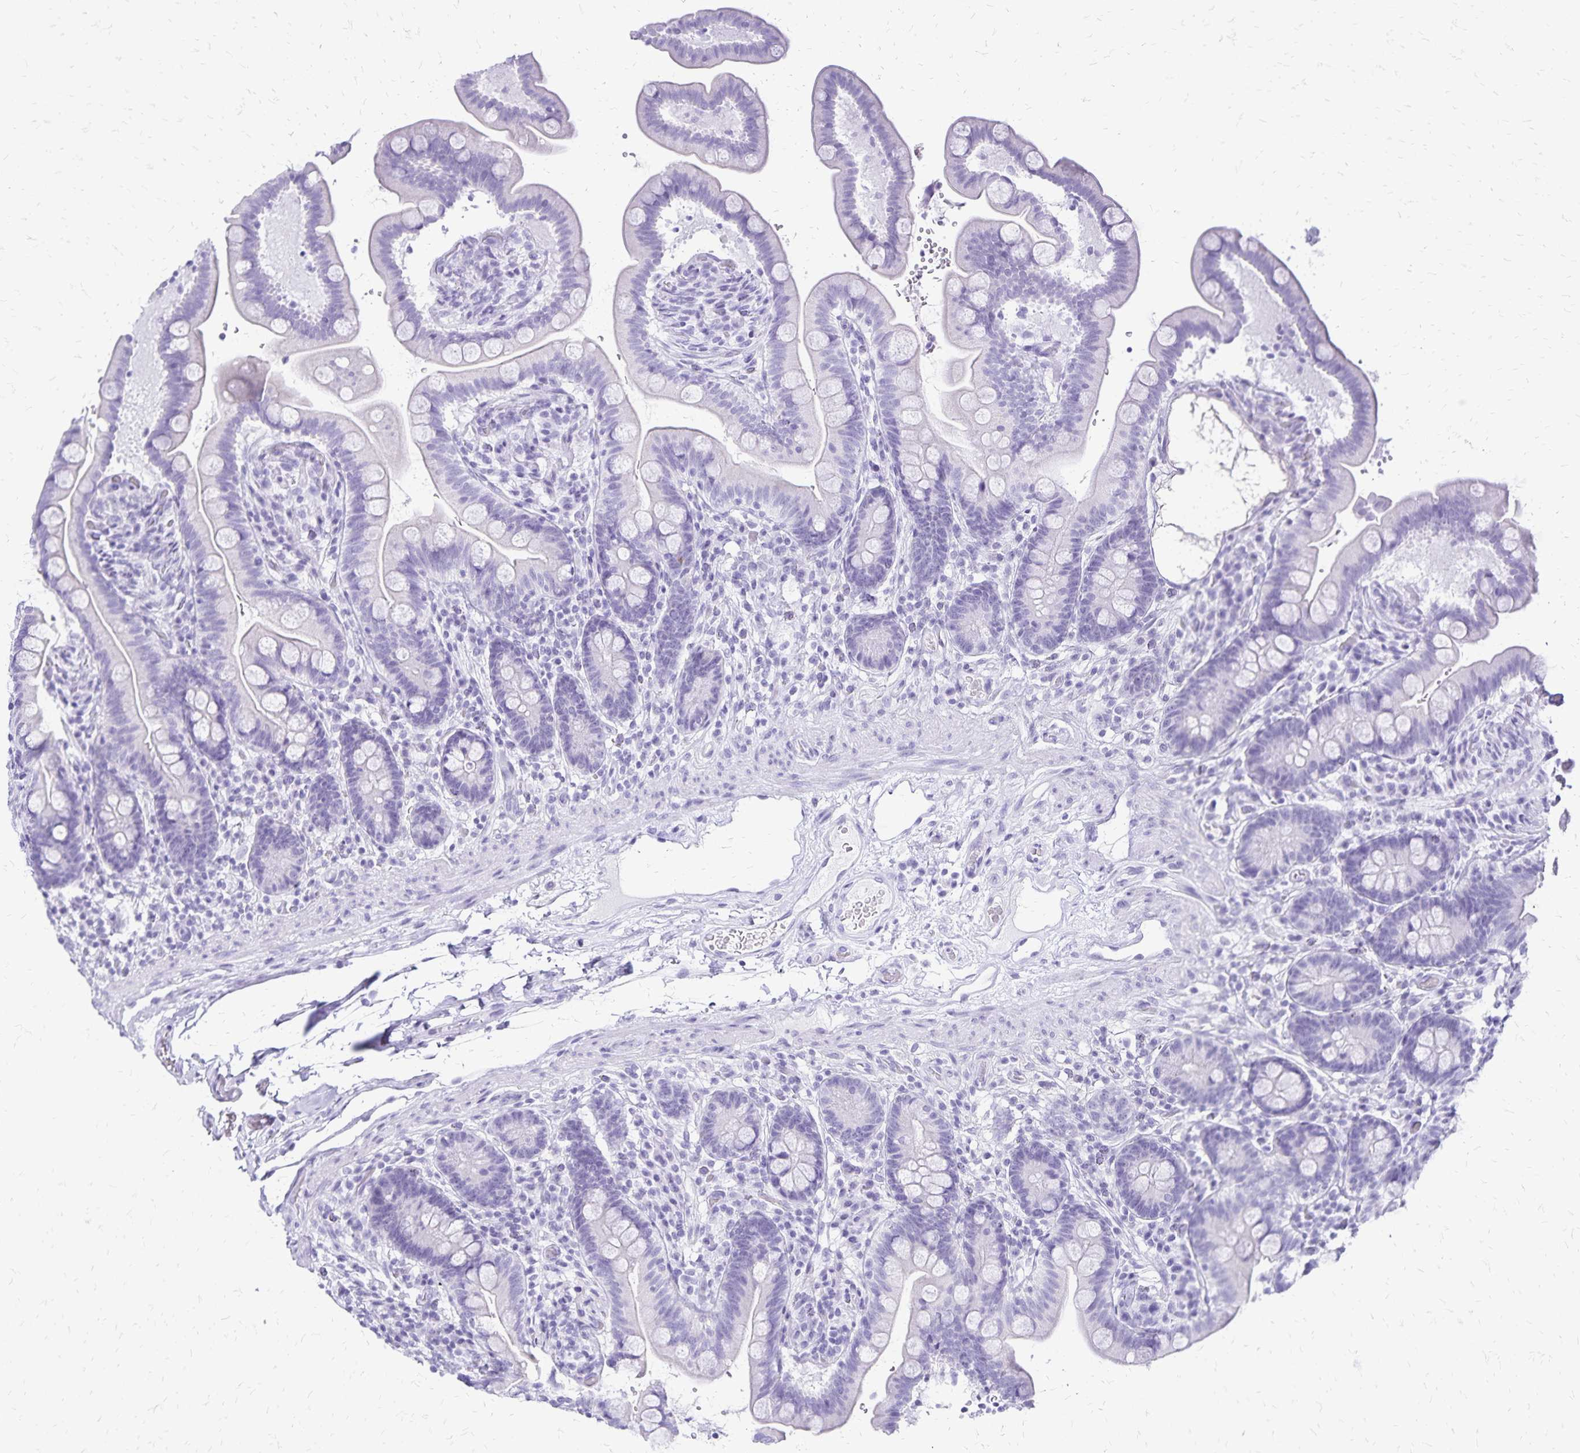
{"staining": {"intensity": "negative", "quantity": "none", "location": "none"}, "tissue": "colon", "cell_type": "Endothelial cells", "image_type": "normal", "snomed": [{"axis": "morphology", "description": "Normal tissue, NOS"}, {"axis": "topography", "description": "Smooth muscle"}, {"axis": "topography", "description": "Colon"}], "caption": "IHC image of normal colon: human colon stained with DAB (3,3'-diaminobenzidine) demonstrates no significant protein expression in endothelial cells.", "gene": "LIN28B", "patient": {"sex": "male", "age": 73}}